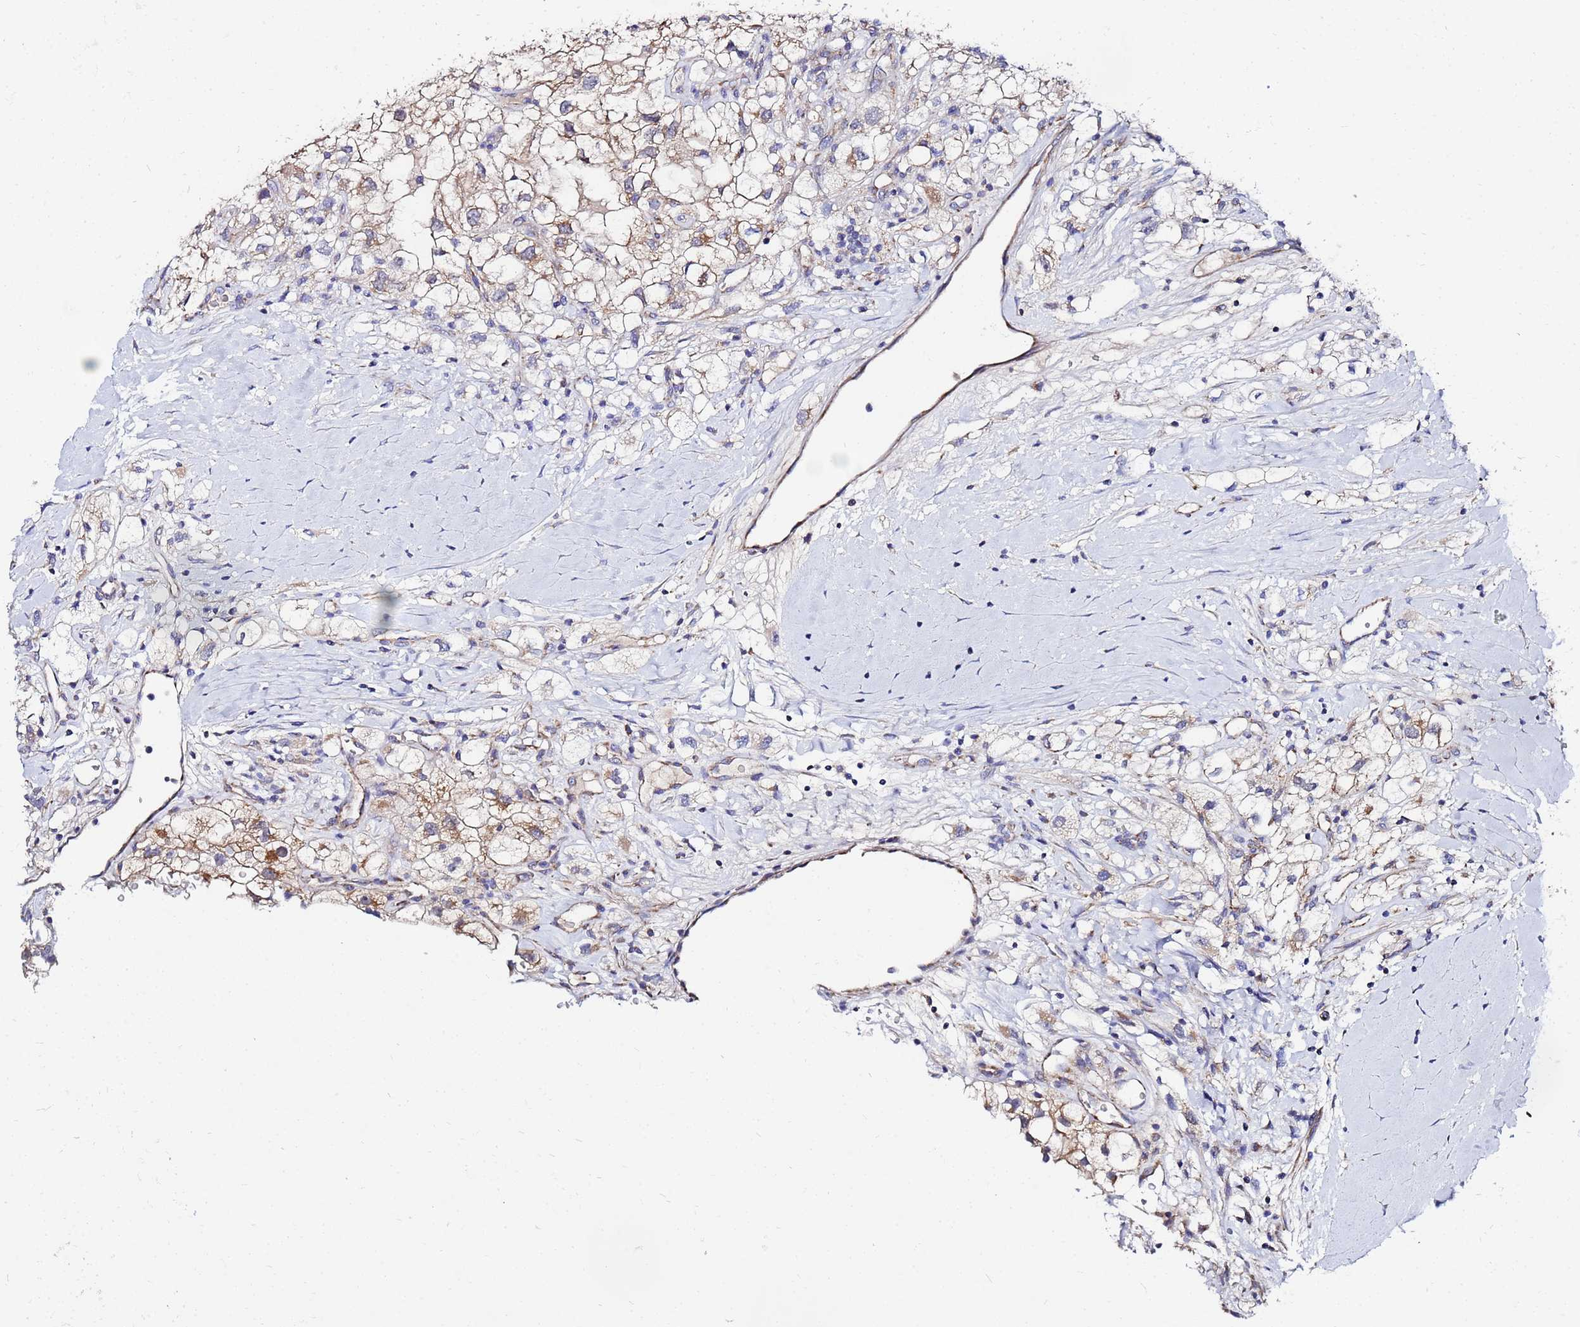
{"staining": {"intensity": "moderate", "quantity": "<25%", "location": "cytoplasmic/membranous"}, "tissue": "renal cancer", "cell_type": "Tumor cells", "image_type": "cancer", "snomed": [{"axis": "morphology", "description": "Adenocarcinoma, NOS"}, {"axis": "topography", "description": "Kidney"}], "caption": "This photomicrograph shows adenocarcinoma (renal) stained with immunohistochemistry (IHC) to label a protein in brown. The cytoplasmic/membranous of tumor cells show moderate positivity for the protein. Nuclei are counter-stained blue.", "gene": "FAHD2A", "patient": {"sex": "male", "age": 59}}